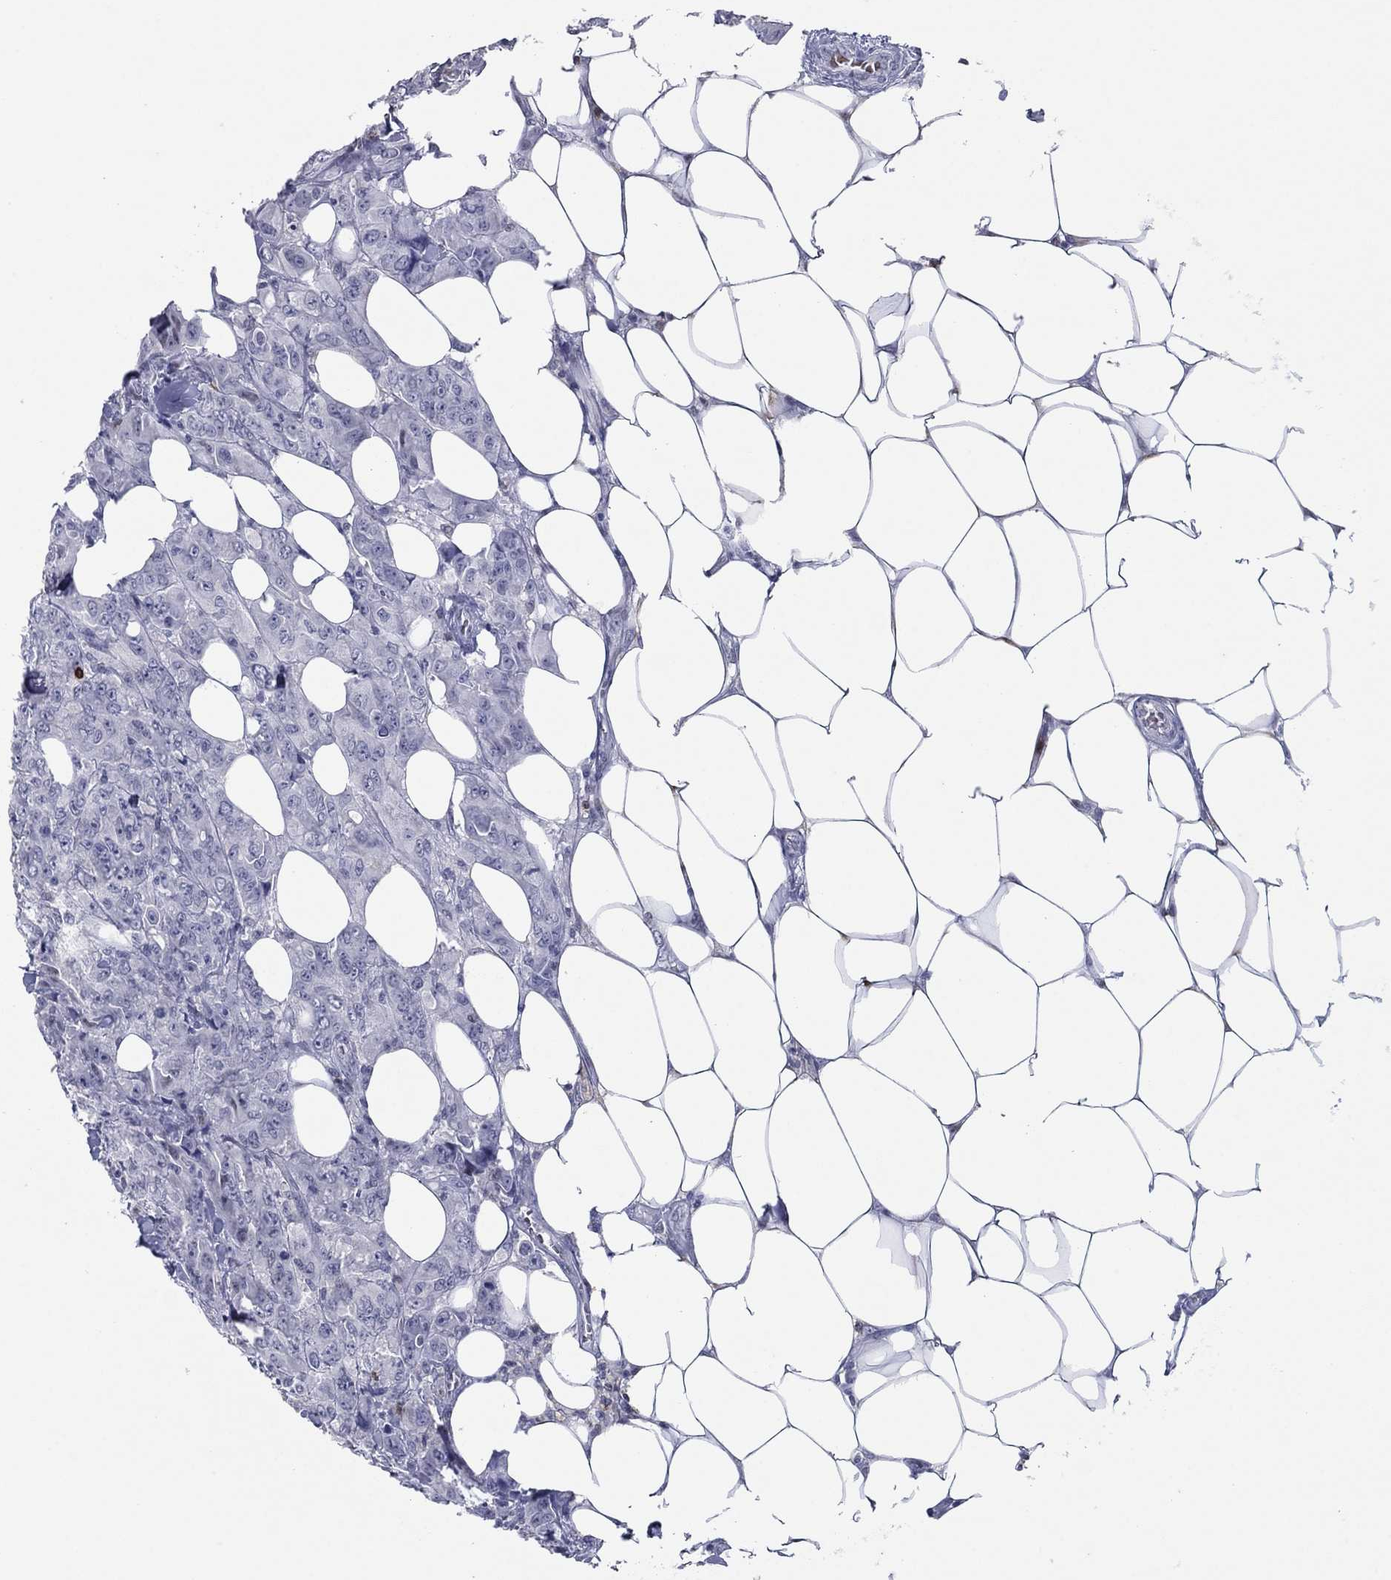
{"staining": {"intensity": "negative", "quantity": "none", "location": "none"}, "tissue": "breast cancer", "cell_type": "Tumor cells", "image_type": "cancer", "snomed": [{"axis": "morphology", "description": "Duct carcinoma"}, {"axis": "topography", "description": "Breast"}], "caption": "High magnification brightfield microscopy of infiltrating ductal carcinoma (breast) stained with DAB (brown) and counterstained with hematoxylin (blue): tumor cells show no significant positivity. Brightfield microscopy of IHC stained with DAB (3,3'-diaminobenzidine) (brown) and hematoxylin (blue), captured at high magnification.", "gene": "ITGAE", "patient": {"sex": "female", "age": 43}}